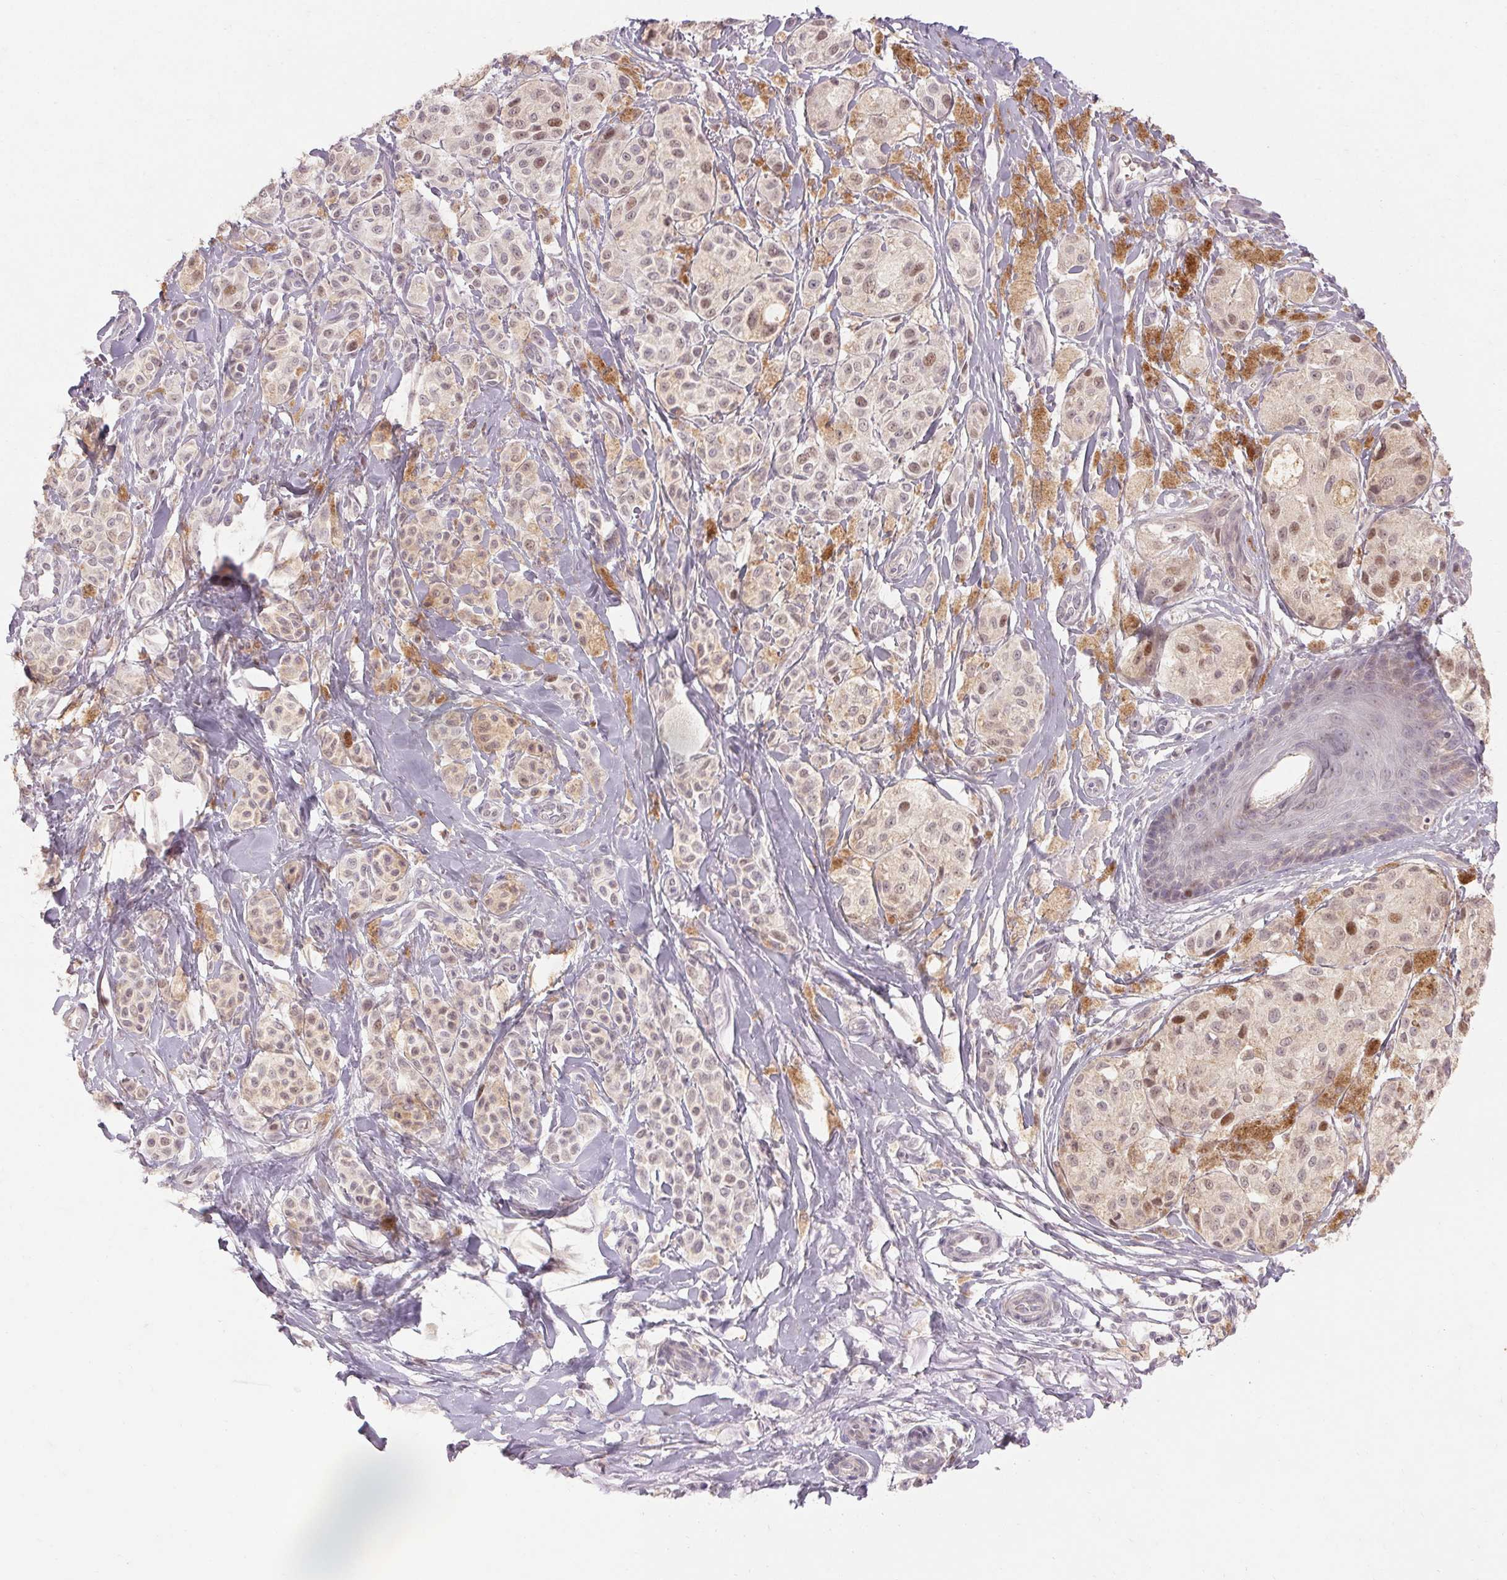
{"staining": {"intensity": "moderate", "quantity": "<25%", "location": "nuclear"}, "tissue": "melanoma", "cell_type": "Tumor cells", "image_type": "cancer", "snomed": [{"axis": "morphology", "description": "Malignant melanoma, NOS"}, {"axis": "topography", "description": "Skin"}], "caption": "Malignant melanoma tissue displays moderate nuclear positivity in about <25% of tumor cells", "gene": "SKP2", "patient": {"sex": "female", "age": 80}}